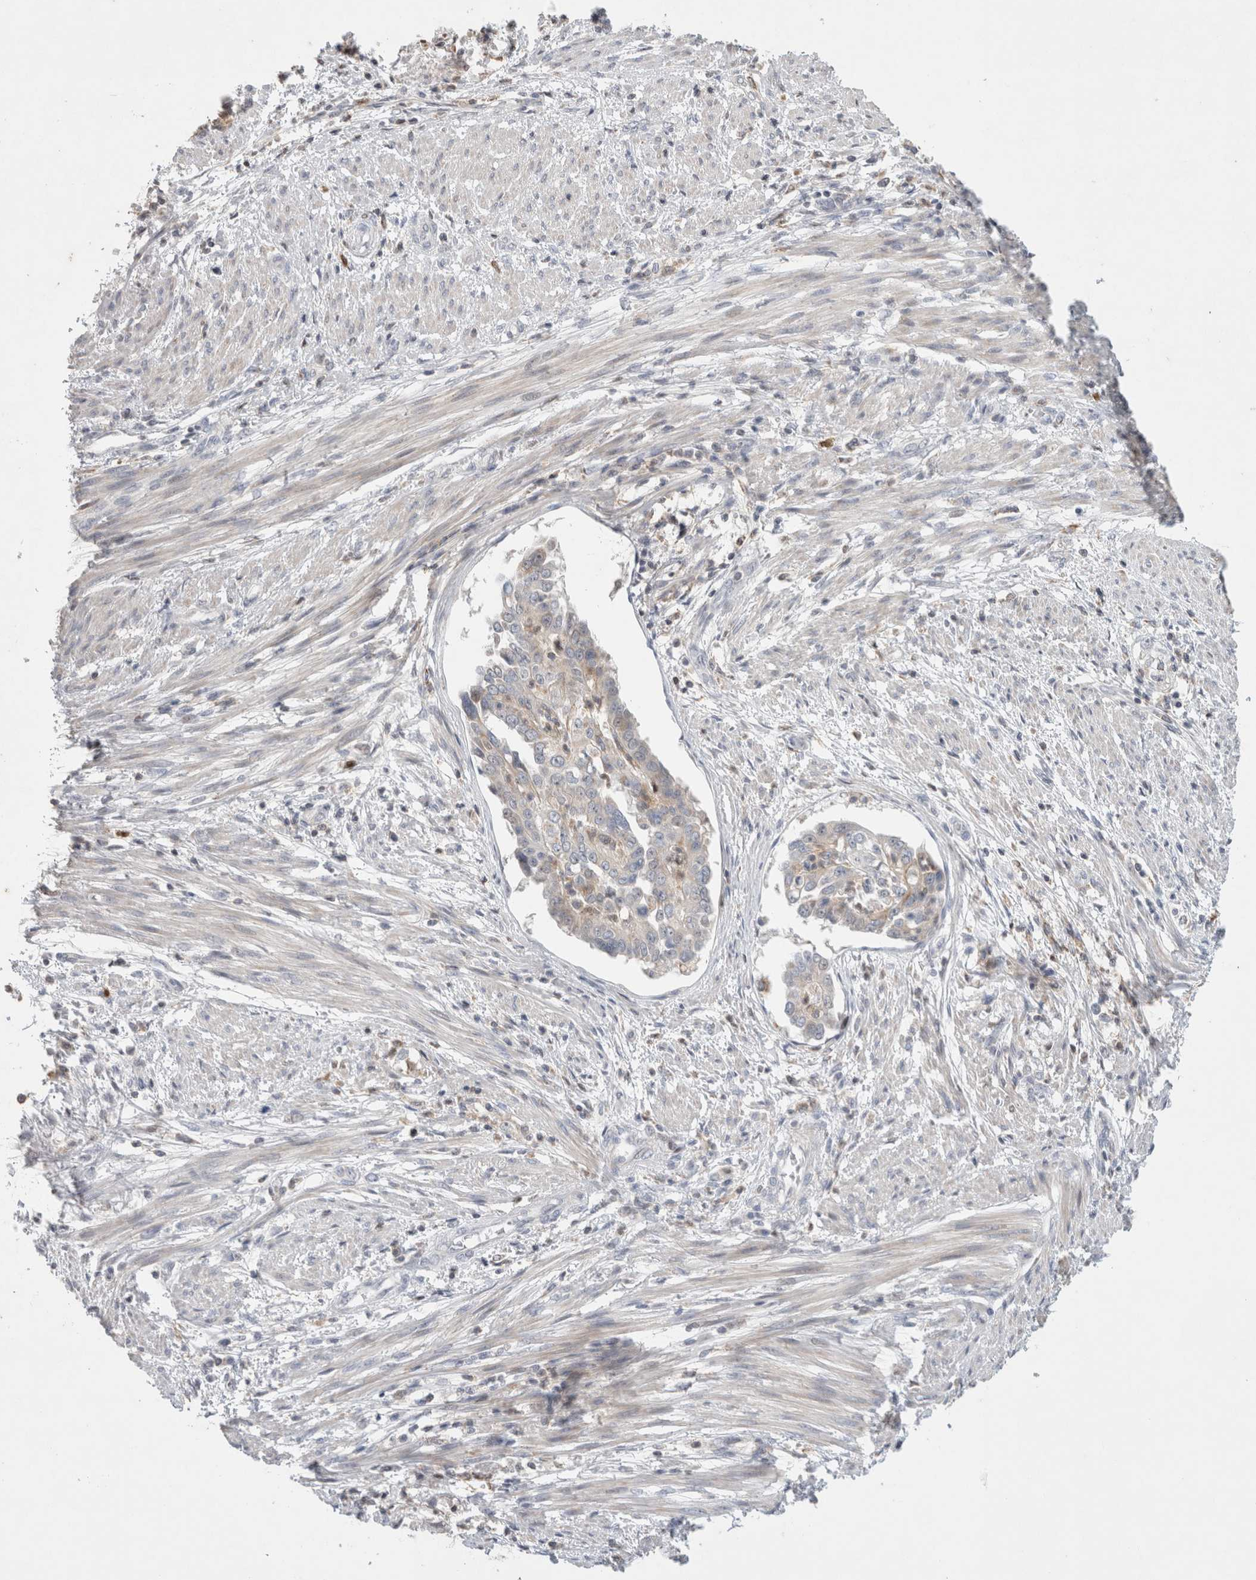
{"staining": {"intensity": "negative", "quantity": "none", "location": "none"}, "tissue": "endometrial cancer", "cell_type": "Tumor cells", "image_type": "cancer", "snomed": [{"axis": "morphology", "description": "Adenocarcinoma, NOS"}, {"axis": "topography", "description": "Endometrium"}], "caption": "High power microscopy histopathology image of an immunohistochemistry histopathology image of adenocarcinoma (endometrial), revealing no significant staining in tumor cells.", "gene": "AGMAT", "patient": {"sex": "female", "age": 85}}